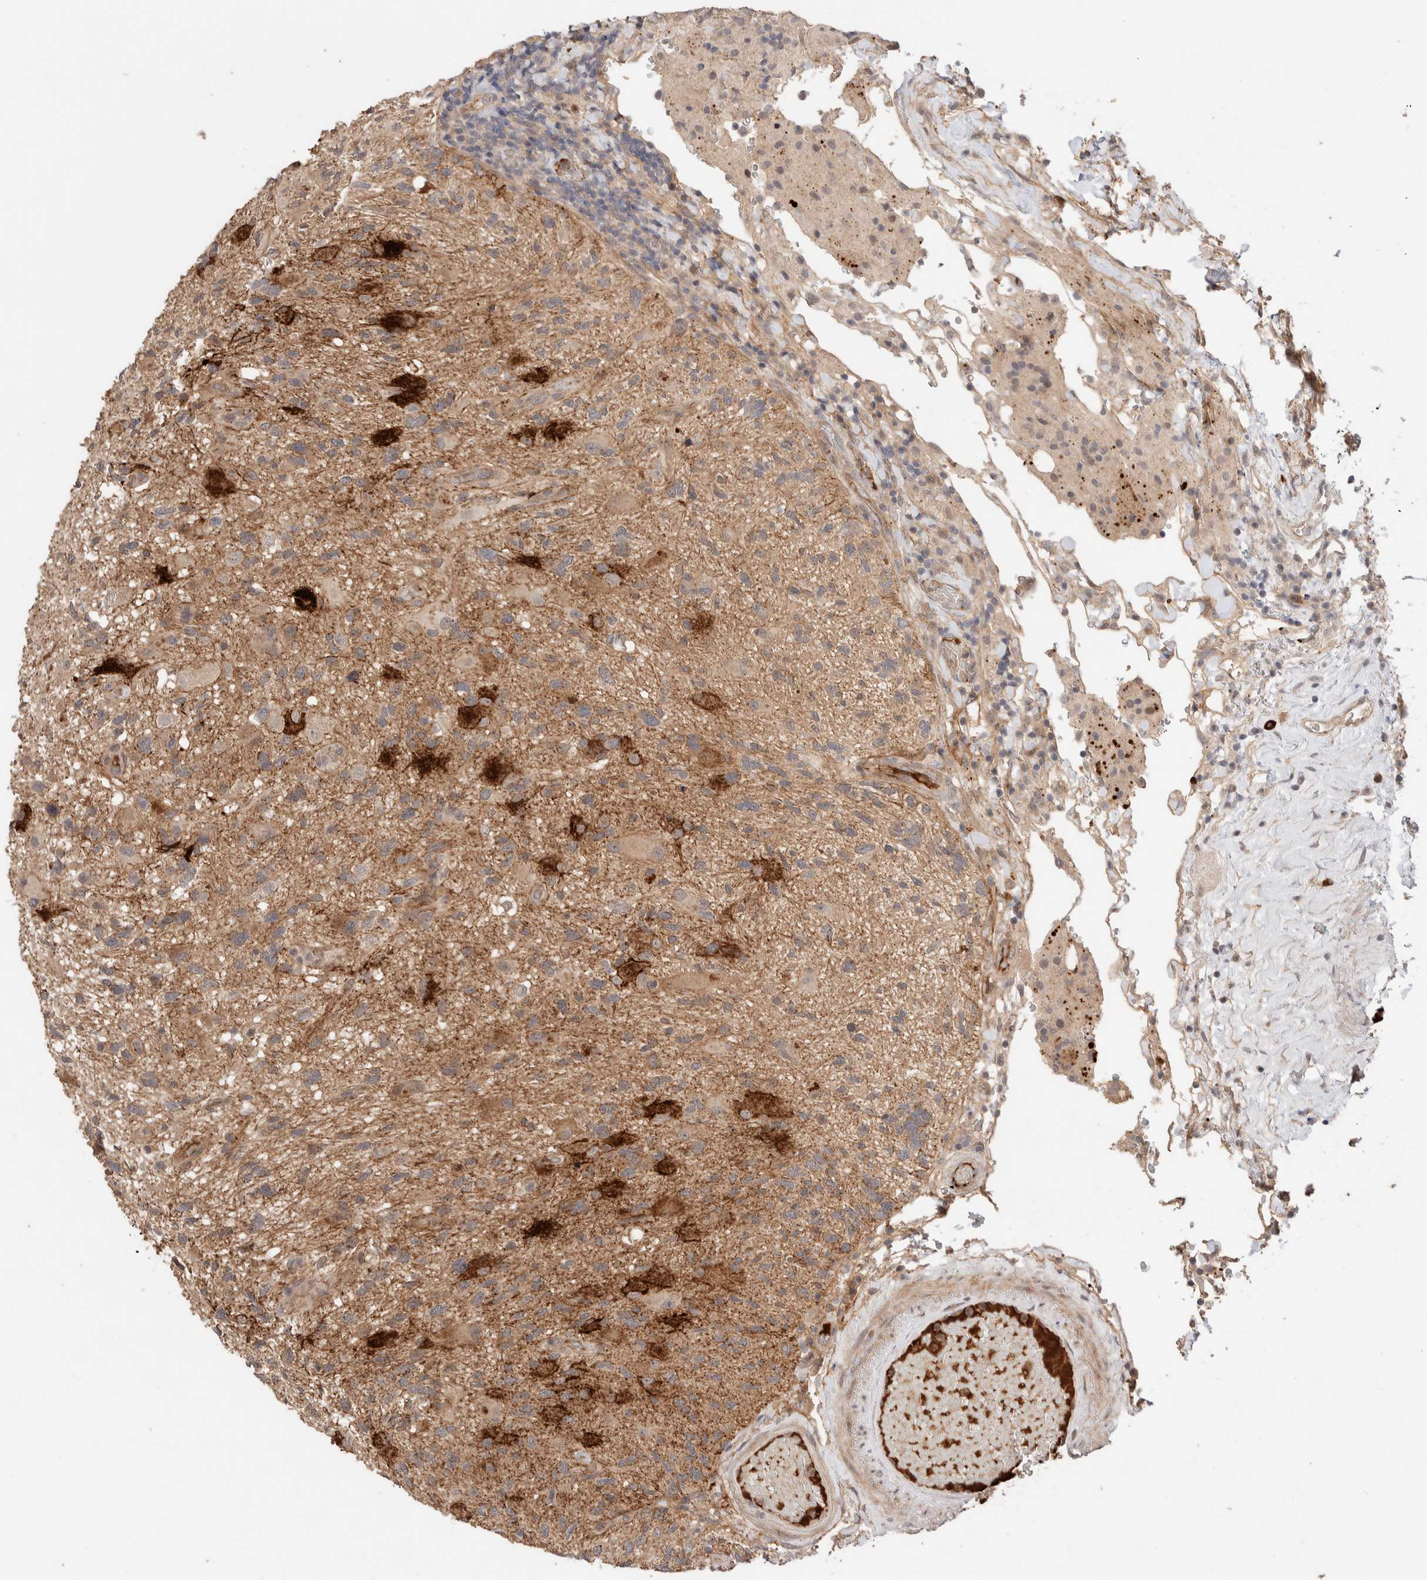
{"staining": {"intensity": "strong", "quantity": ">75%", "location": "cytoplasmic/membranous"}, "tissue": "glioma", "cell_type": "Tumor cells", "image_type": "cancer", "snomed": [{"axis": "morphology", "description": "Glioma, malignant, High grade"}, {"axis": "topography", "description": "Brain"}], "caption": "High-grade glioma (malignant) stained with a brown dye displays strong cytoplasmic/membranous positive positivity in approximately >75% of tumor cells.", "gene": "CASK", "patient": {"sex": "male", "age": 33}}